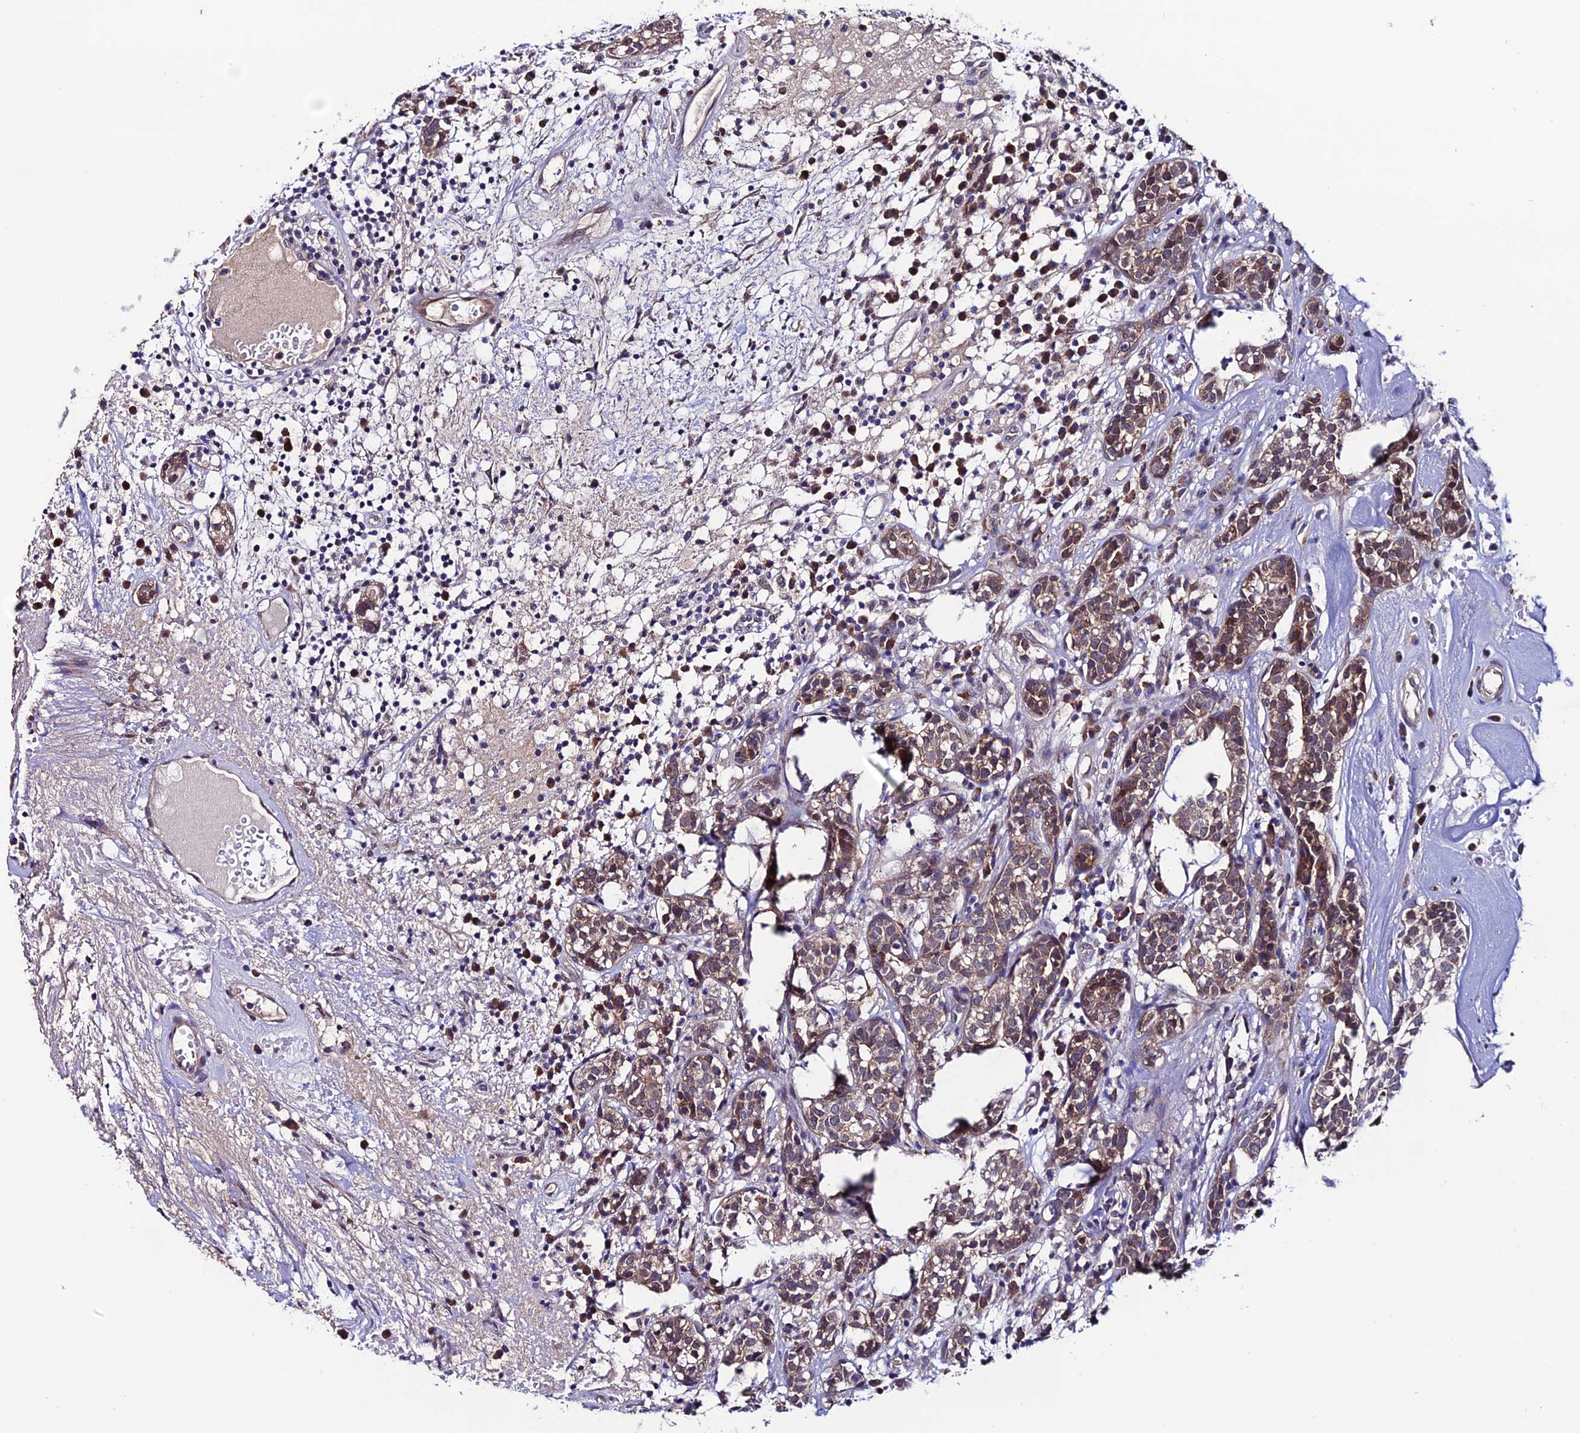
{"staining": {"intensity": "moderate", "quantity": ">75%", "location": "cytoplasmic/membranous"}, "tissue": "head and neck cancer", "cell_type": "Tumor cells", "image_type": "cancer", "snomed": [{"axis": "morphology", "description": "Adenocarcinoma, NOS"}, {"axis": "topography", "description": "Salivary gland"}, {"axis": "topography", "description": "Head-Neck"}], "caption": "Immunohistochemical staining of human head and neck cancer (adenocarcinoma) demonstrates medium levels of moderate cytoplasmic/membranous protein positivity in approximately >75% of tumor cells.", "gene": "FZD8", "patient": {"sex": "female", "age": 65}}